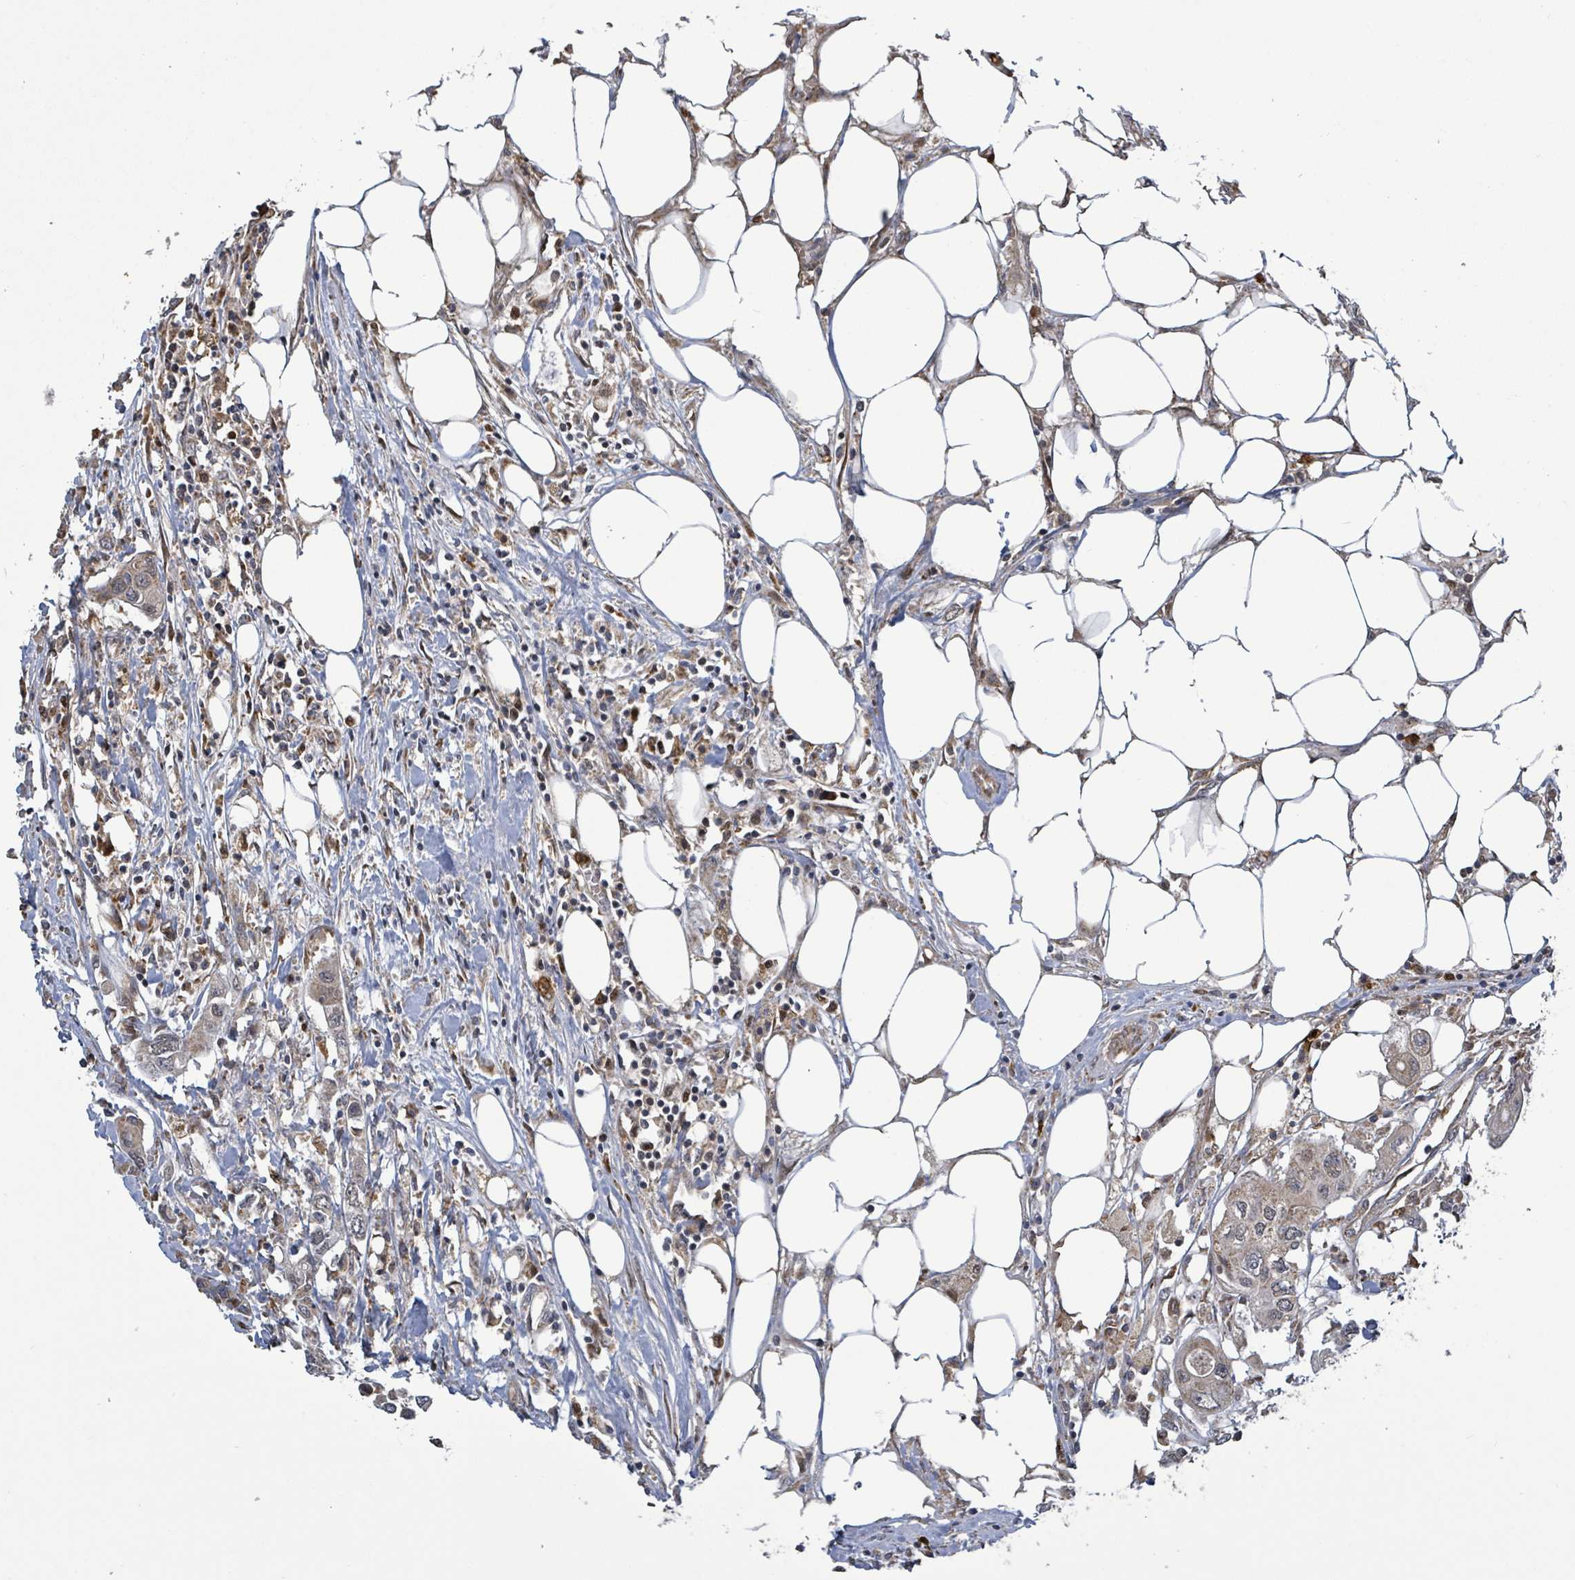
{"staining": {"intensity": "weak", "quantity": "25%-75%", "location": "cytoplasmic/membranous"}, "tissue": "colorectal cancer", "cell_type": "Tumor cells", "image_type": "cancer", "snomed": [{"axis": "morphology", "description": "Adenocarcinoma, NOS"}, {"axis": "topography", "description": "Colon"}], "caption": "Immunohistochemistry micrograph of human colorectal cancer (adenocarcinoma) stained for a protein (brown), which shows low levels of weak cytoplasmic/membranous expression in approximately 25%-75% of tumor cells.", "gene": "COQ6", "patient": {"sex": "male", "age": 77}}